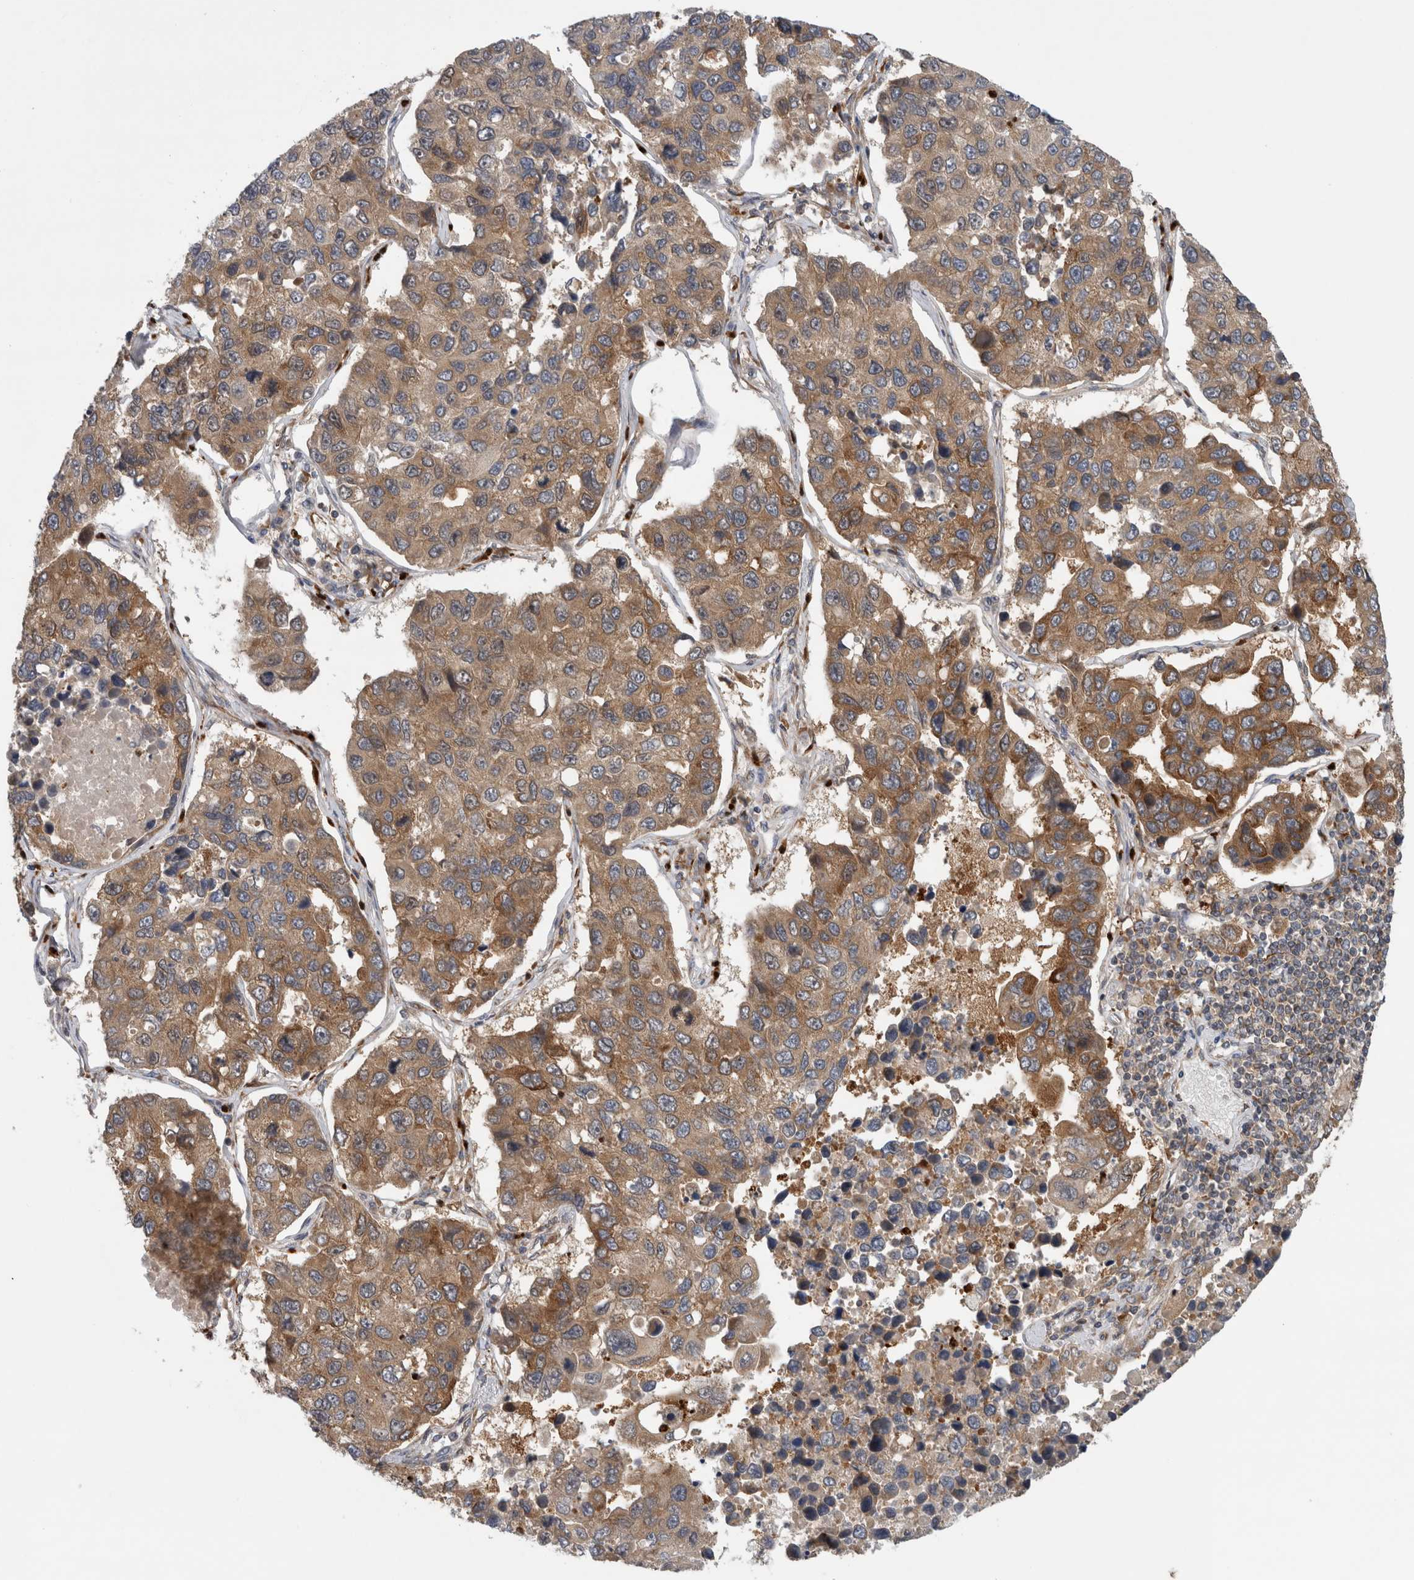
{"staining": {"intensity": "moderate", "quantity": ">75%", "location": "cytoplasmic/membranous"}, "tissue": "lung cancer", "cell_type": "Tumor cells", "image_type": "cancer", "snomed": [{"axis": "morphology", "description": "Adenocarcinoma, NOS"}, {"axis": "topography", "description": "Lung"}], "caption": "Immunohistochemical staining of adenocarcinoma (lung) reveals medium levels of moderate cytoplasmic/membranous protein positivity in approximately >75% of tumor cells. Ihc stains the protein of interest in brown and the nuclei are stained blue.", "gene": "PDCD2", "patient": {"sex": "male", "age": 64}}